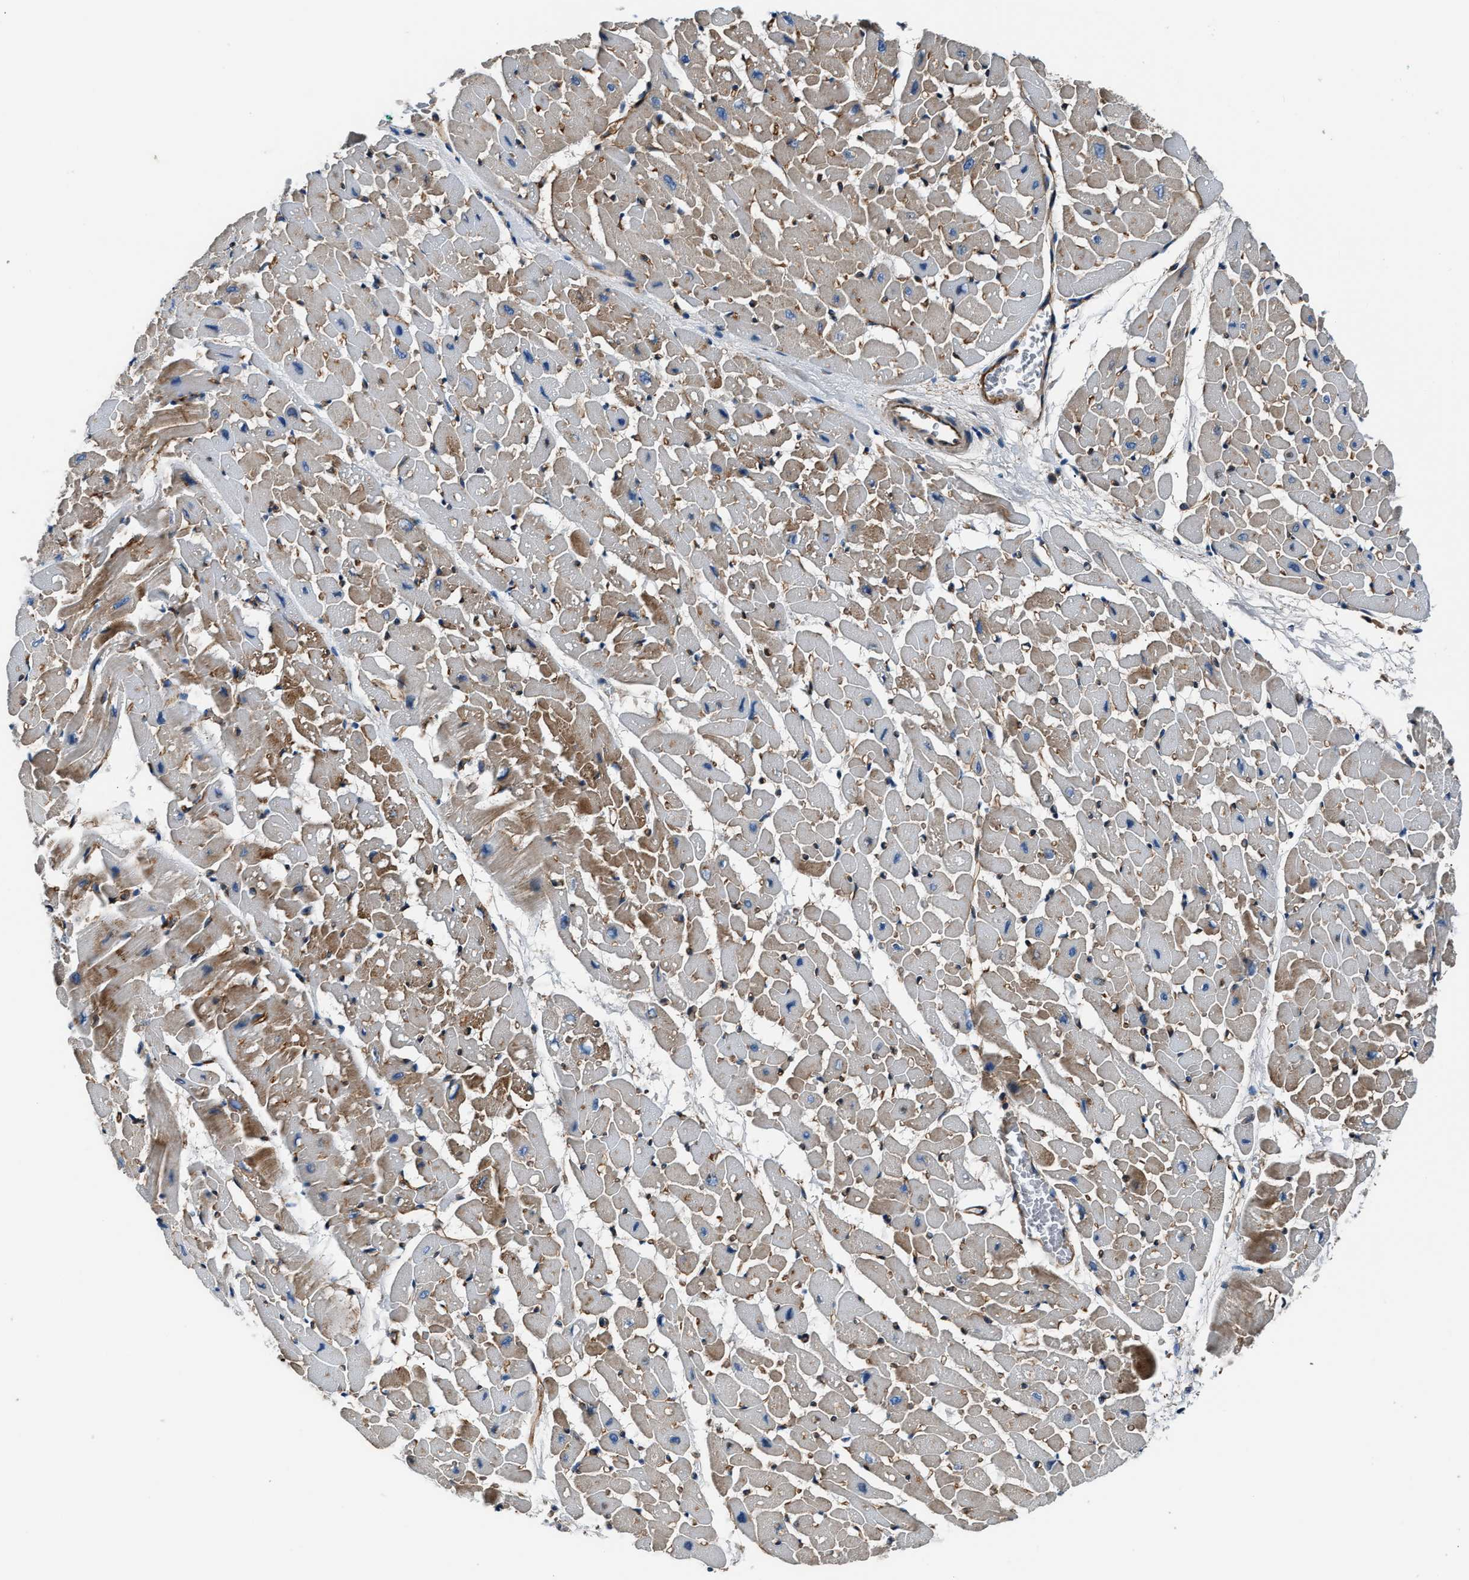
{"staining": {"intensity": "moderate", "quantity": ">75%", "location": "cytoplasmic/membranous"}, "tissue": "heart muscle", "cell_type": "Cardiomyocytes", "image_type": "normal", "snomed": [{"axis": "morphology", "description": "Normal tissue, NOS"}, {"axis": "topography", "description": "Heart"}], "caption": "Approximately >75% of cardiomyocytes in benign heart muscle demonstrate moderate cytoplasmic/membranous protein expression as visualized by brown immunohistochemical staining.", "gene": "ENSG00000281039", "patient": {"sex": "male", "age": 45}}